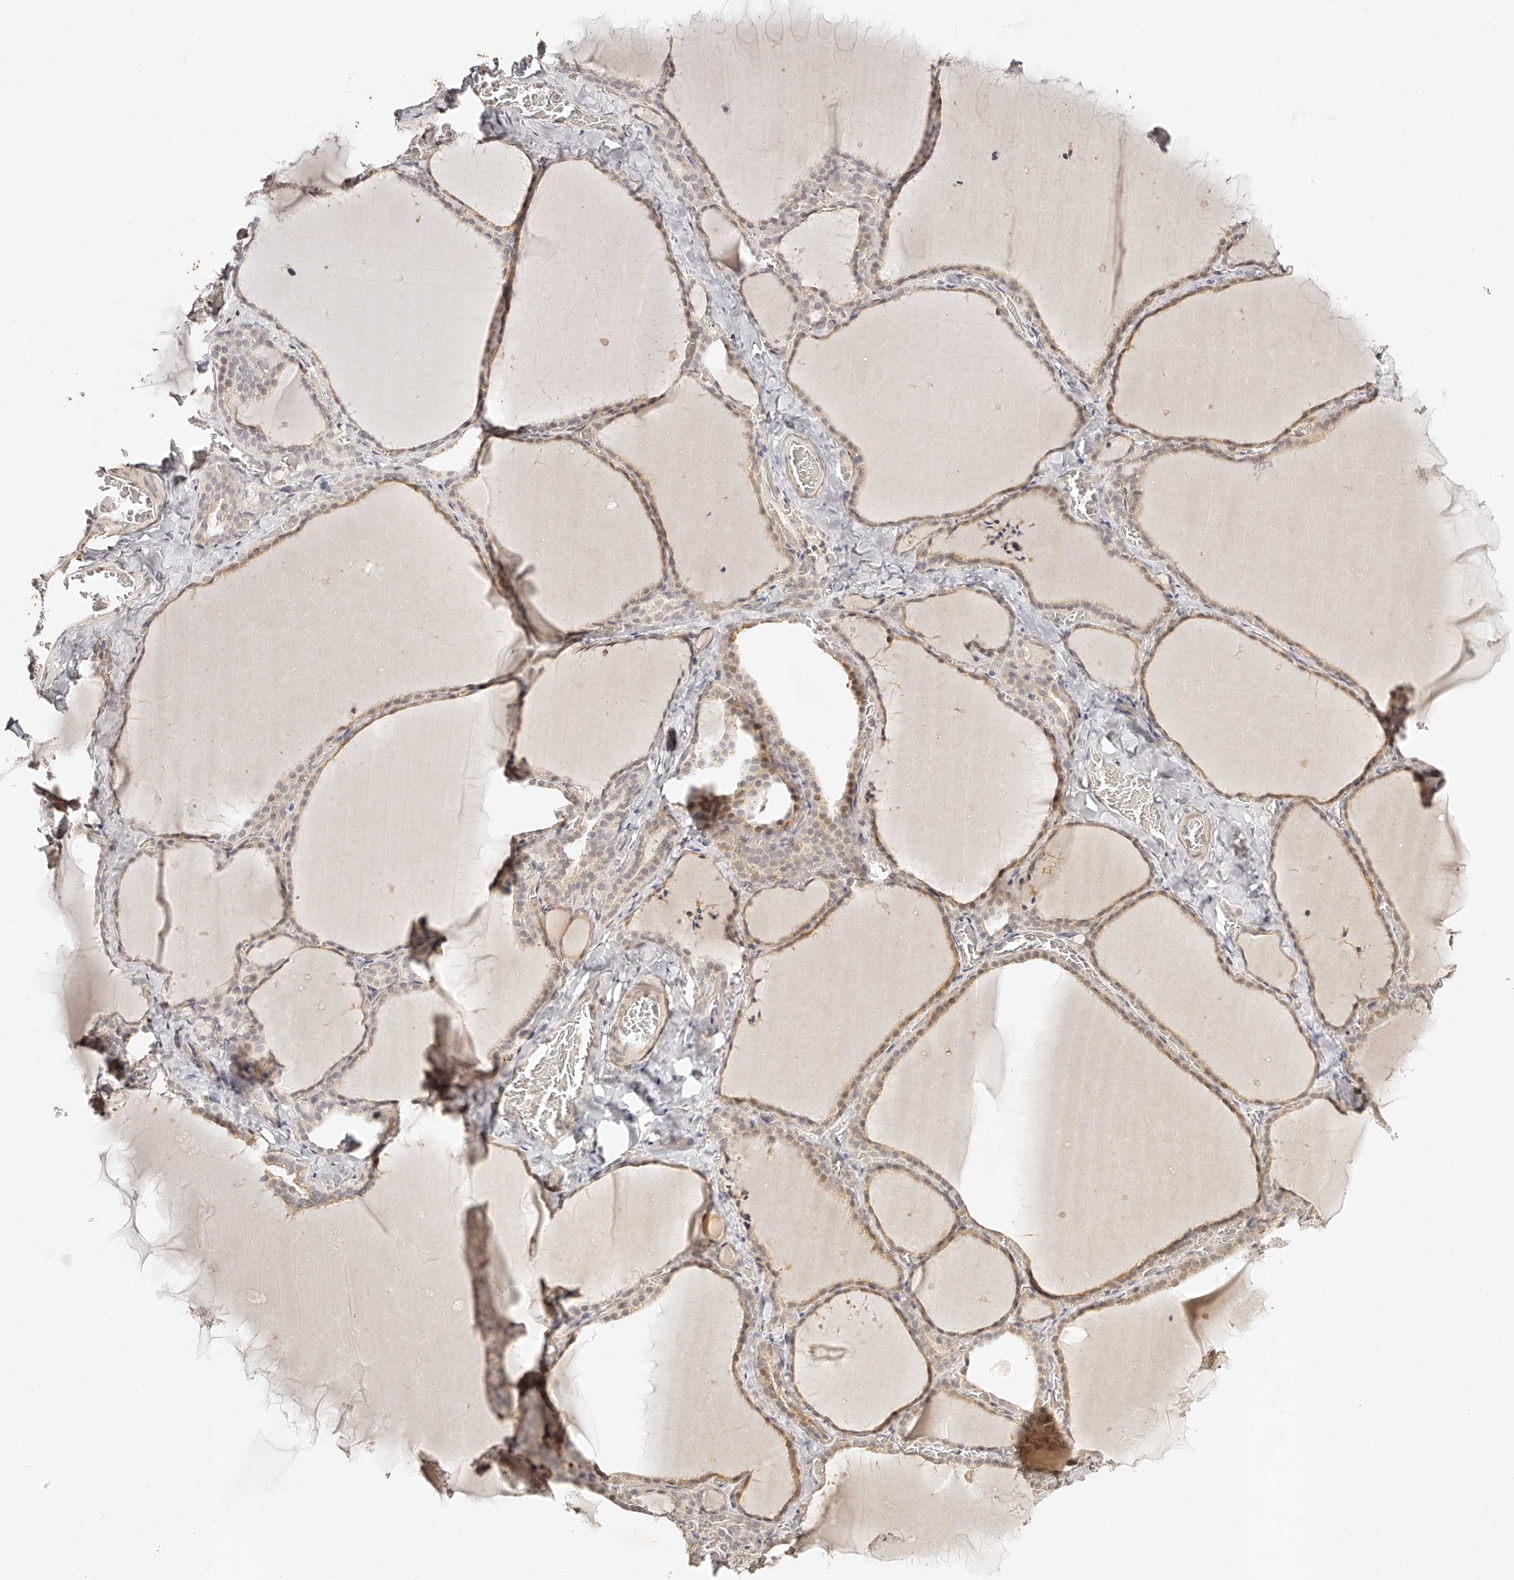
{"staining": {"intensity": "weak", "quantity": "25%-75%", "location": "cytoplasmic/membranous,nuclear"}, "tissue": "thyroid gland", "cell_type": "Glandular cells", "image_type": "normal", "snomed": [{"axis": "morphology", "description": "Normal tissue, NOS"}, {"axis": "topography", "description": "Thyroid gland"}], "caption": "Unremarkable thyroid gland reveals weak cytoplasmic/membranous,nuclear positivity in approximately 25%-75% of glandular cells (brown staining indicates protein expression, while blue staining denotes nuclei)..", "gene": "ZNF789", "patient": {"sex": "female", "age": 22}}